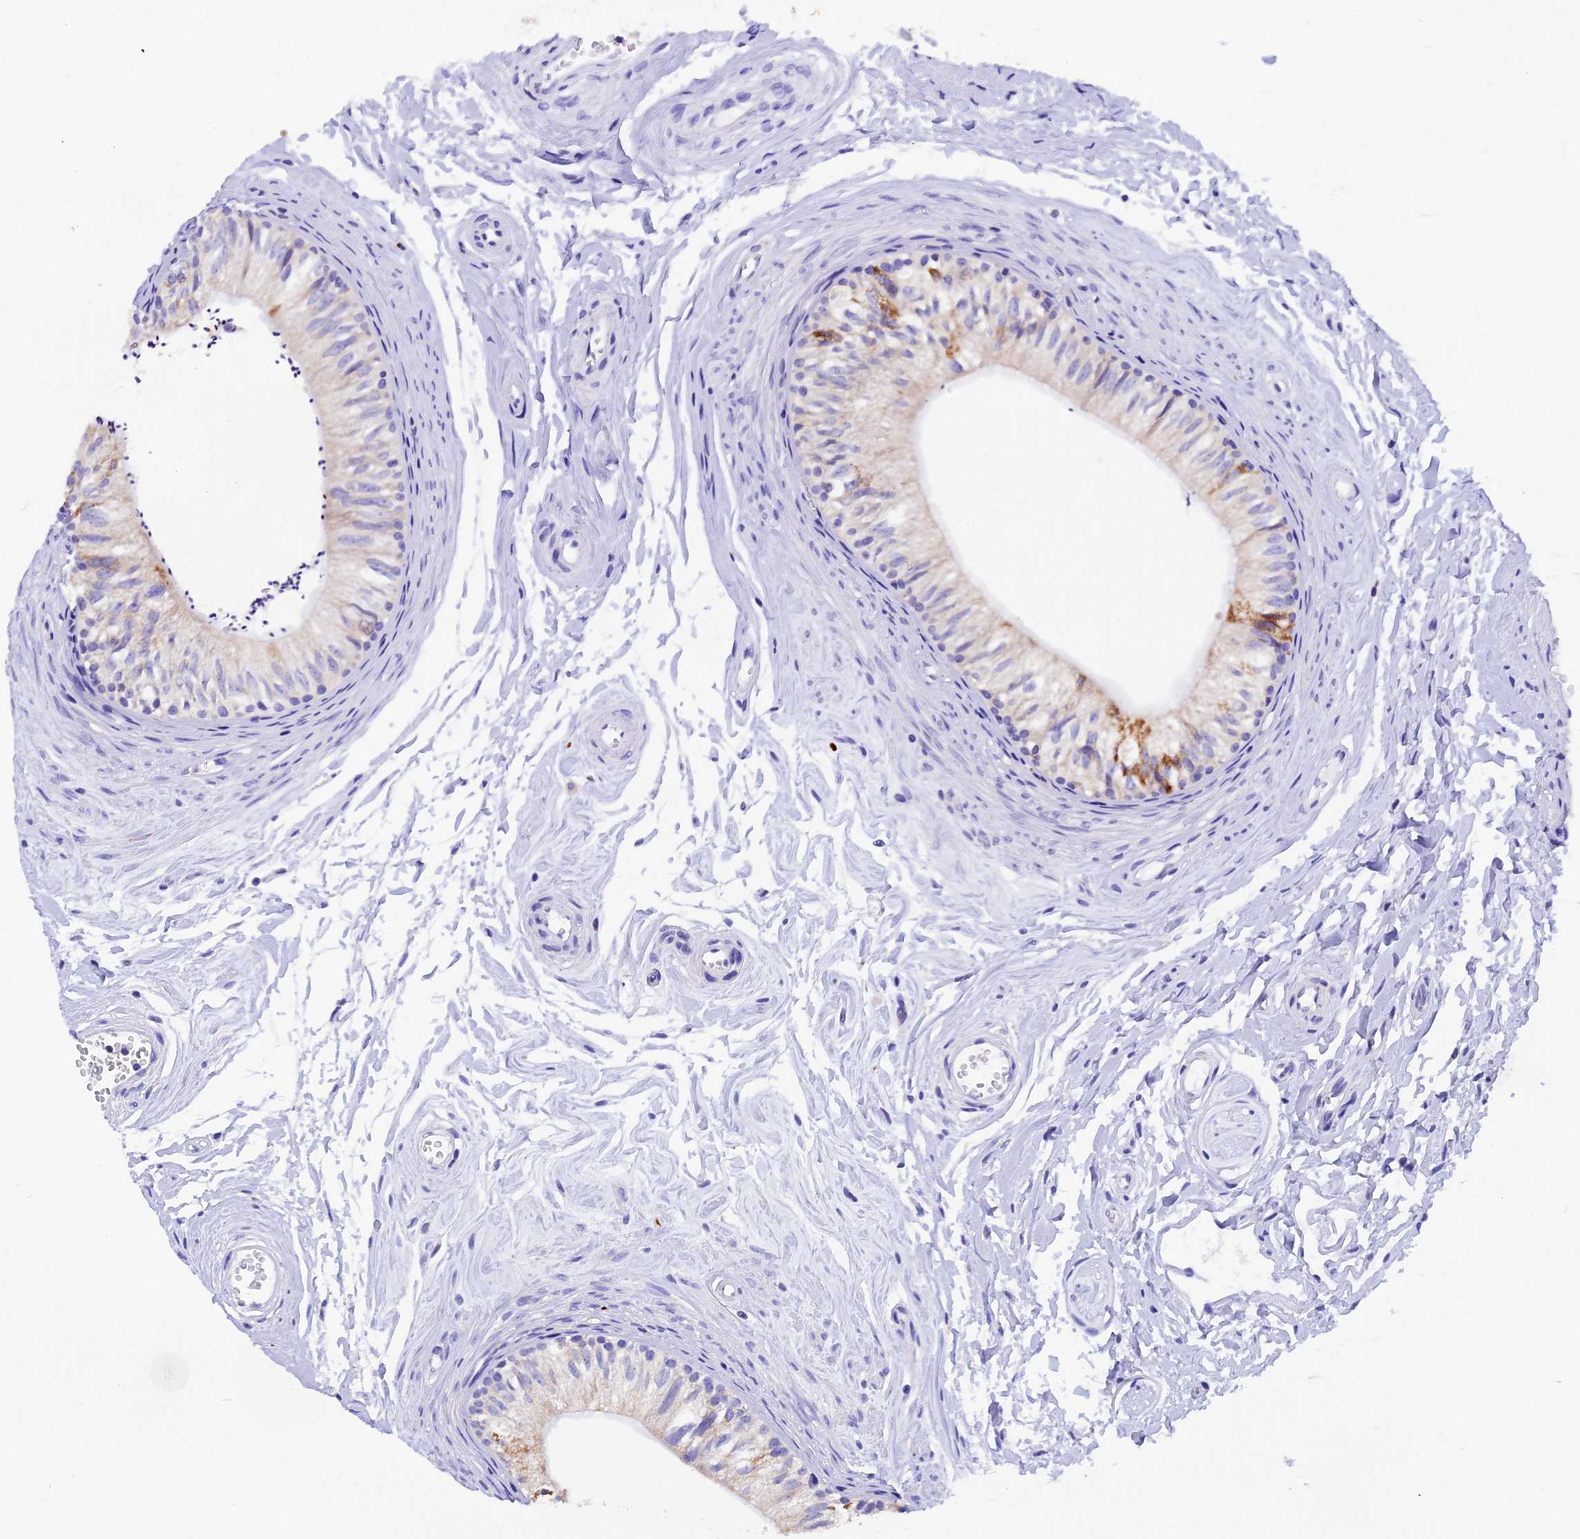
{"staining": {"intensity": "moderate", "quantity": "<25%", "location": "cytoplasmic/membranous"}, "tissue": "epididymis", "cell_type": "Glandular cells", "image_type": "normal", "snomed": [{"axis": "morphology", "description": "Normal tissue, NOS"}, {"axis": "topography", "description": "Epididymis"}], "caption": "IHC photomicrograph of benign epididymis: epididymis stained using IHC displays low levels of moderate protein expression localized specifically in the cytoplasmic/membranous of glandular cells, appearing as a cytoplasmic/membranous brown color.", "gene": "SLC8B1", "patient": {"sex": "male", "age": 56}}